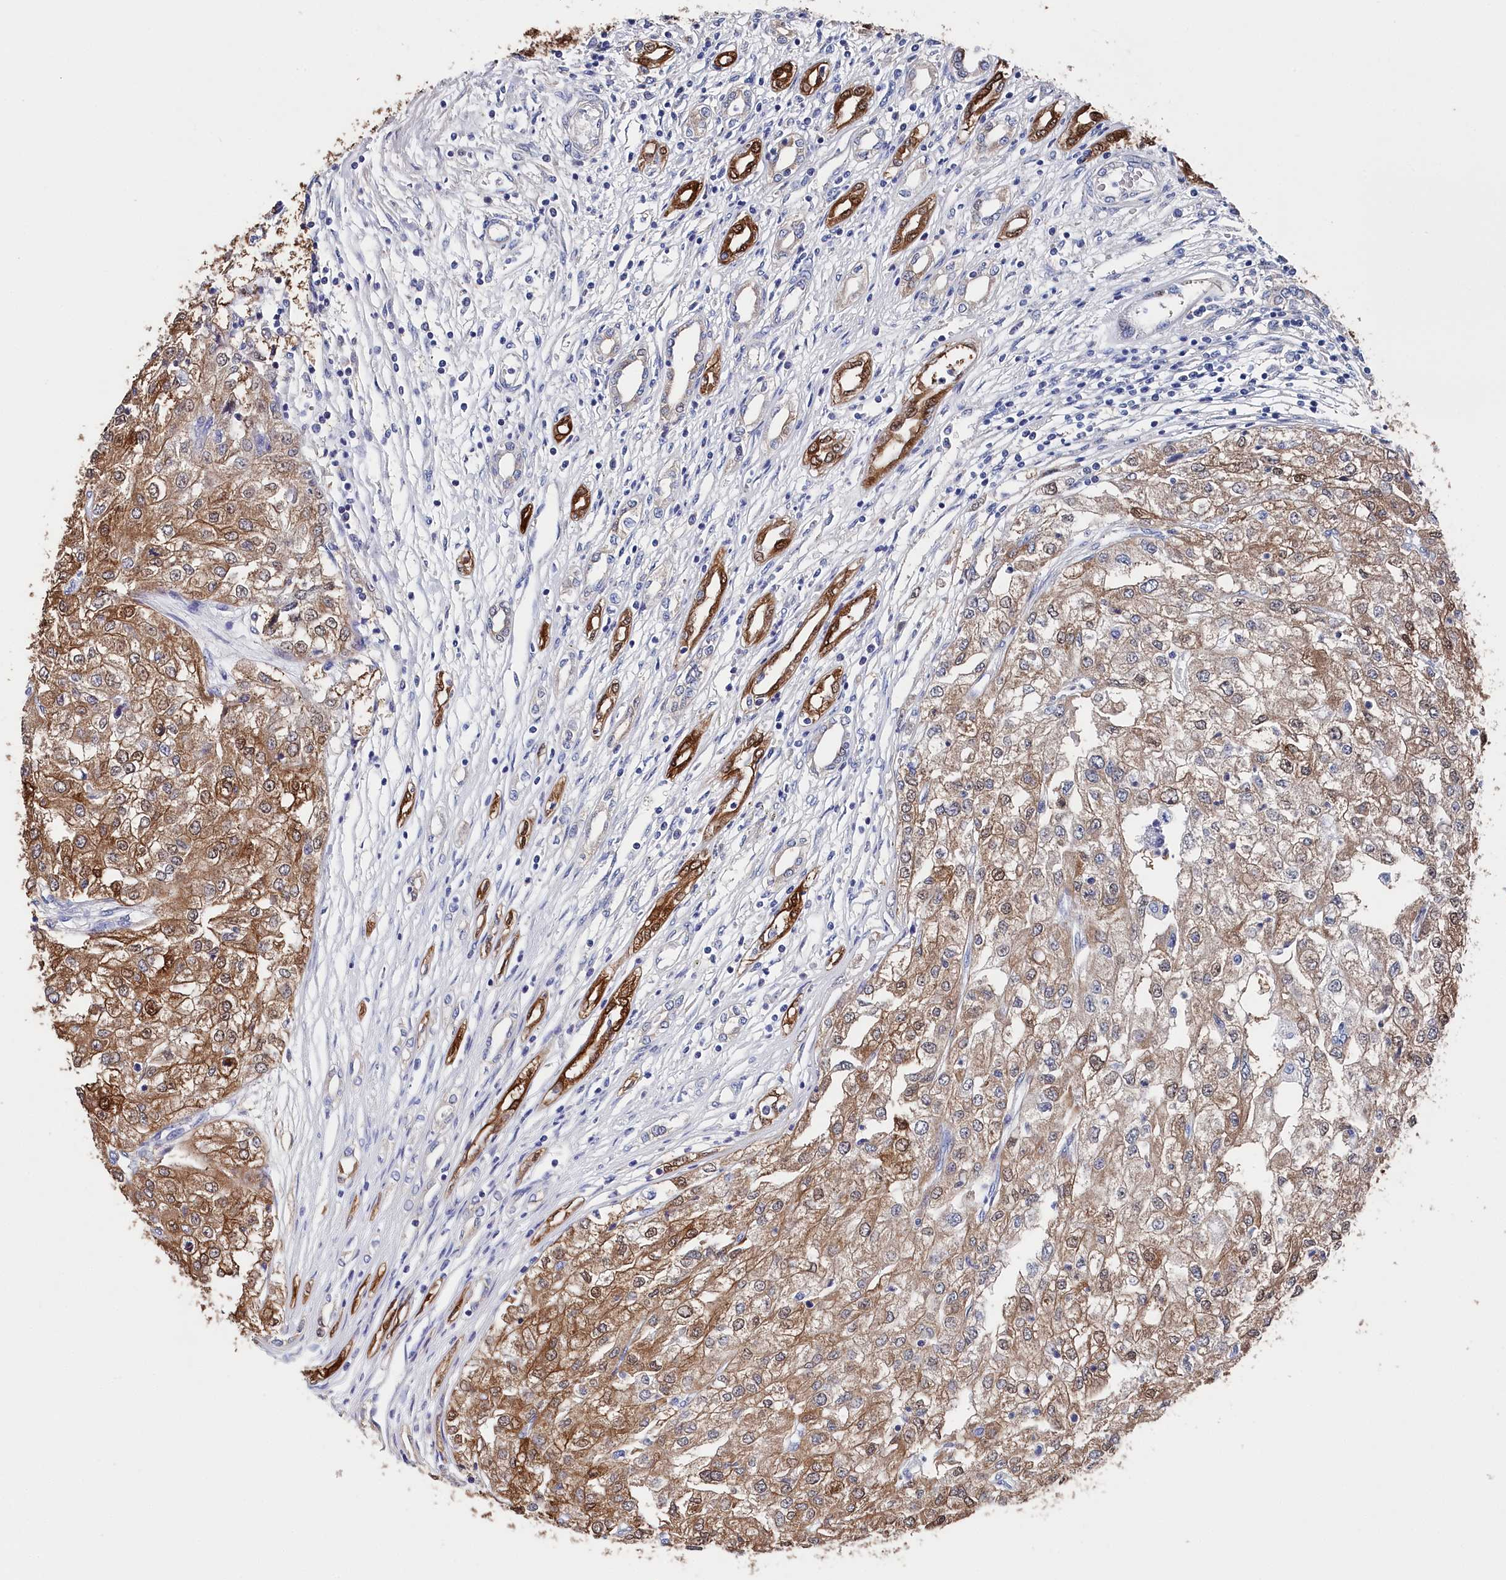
{"staining": {"intensity": "moderate", "quantity": ">75%", "location": "cytoplasmic/membranous,nuclear"}, "tissue": "renal cancer", "cell_type": "Tumor cells", "image_type": "cancer", "snomed": [{"axis": "morphology", "description": "Adenocarcinoma, NOS"}, {"axis": "topography", "description": "Kidney"}], "caption": "Immunohistochemistry photomicrograph of renal cancer stained for a protein (brown), which exhibits medium levels of moderate cytoplasmic/membranous and nuclear staining in approximately >75% of tumor cells.", "gene": "BHMT", "patient": {"sex": "female", "age": 54}}